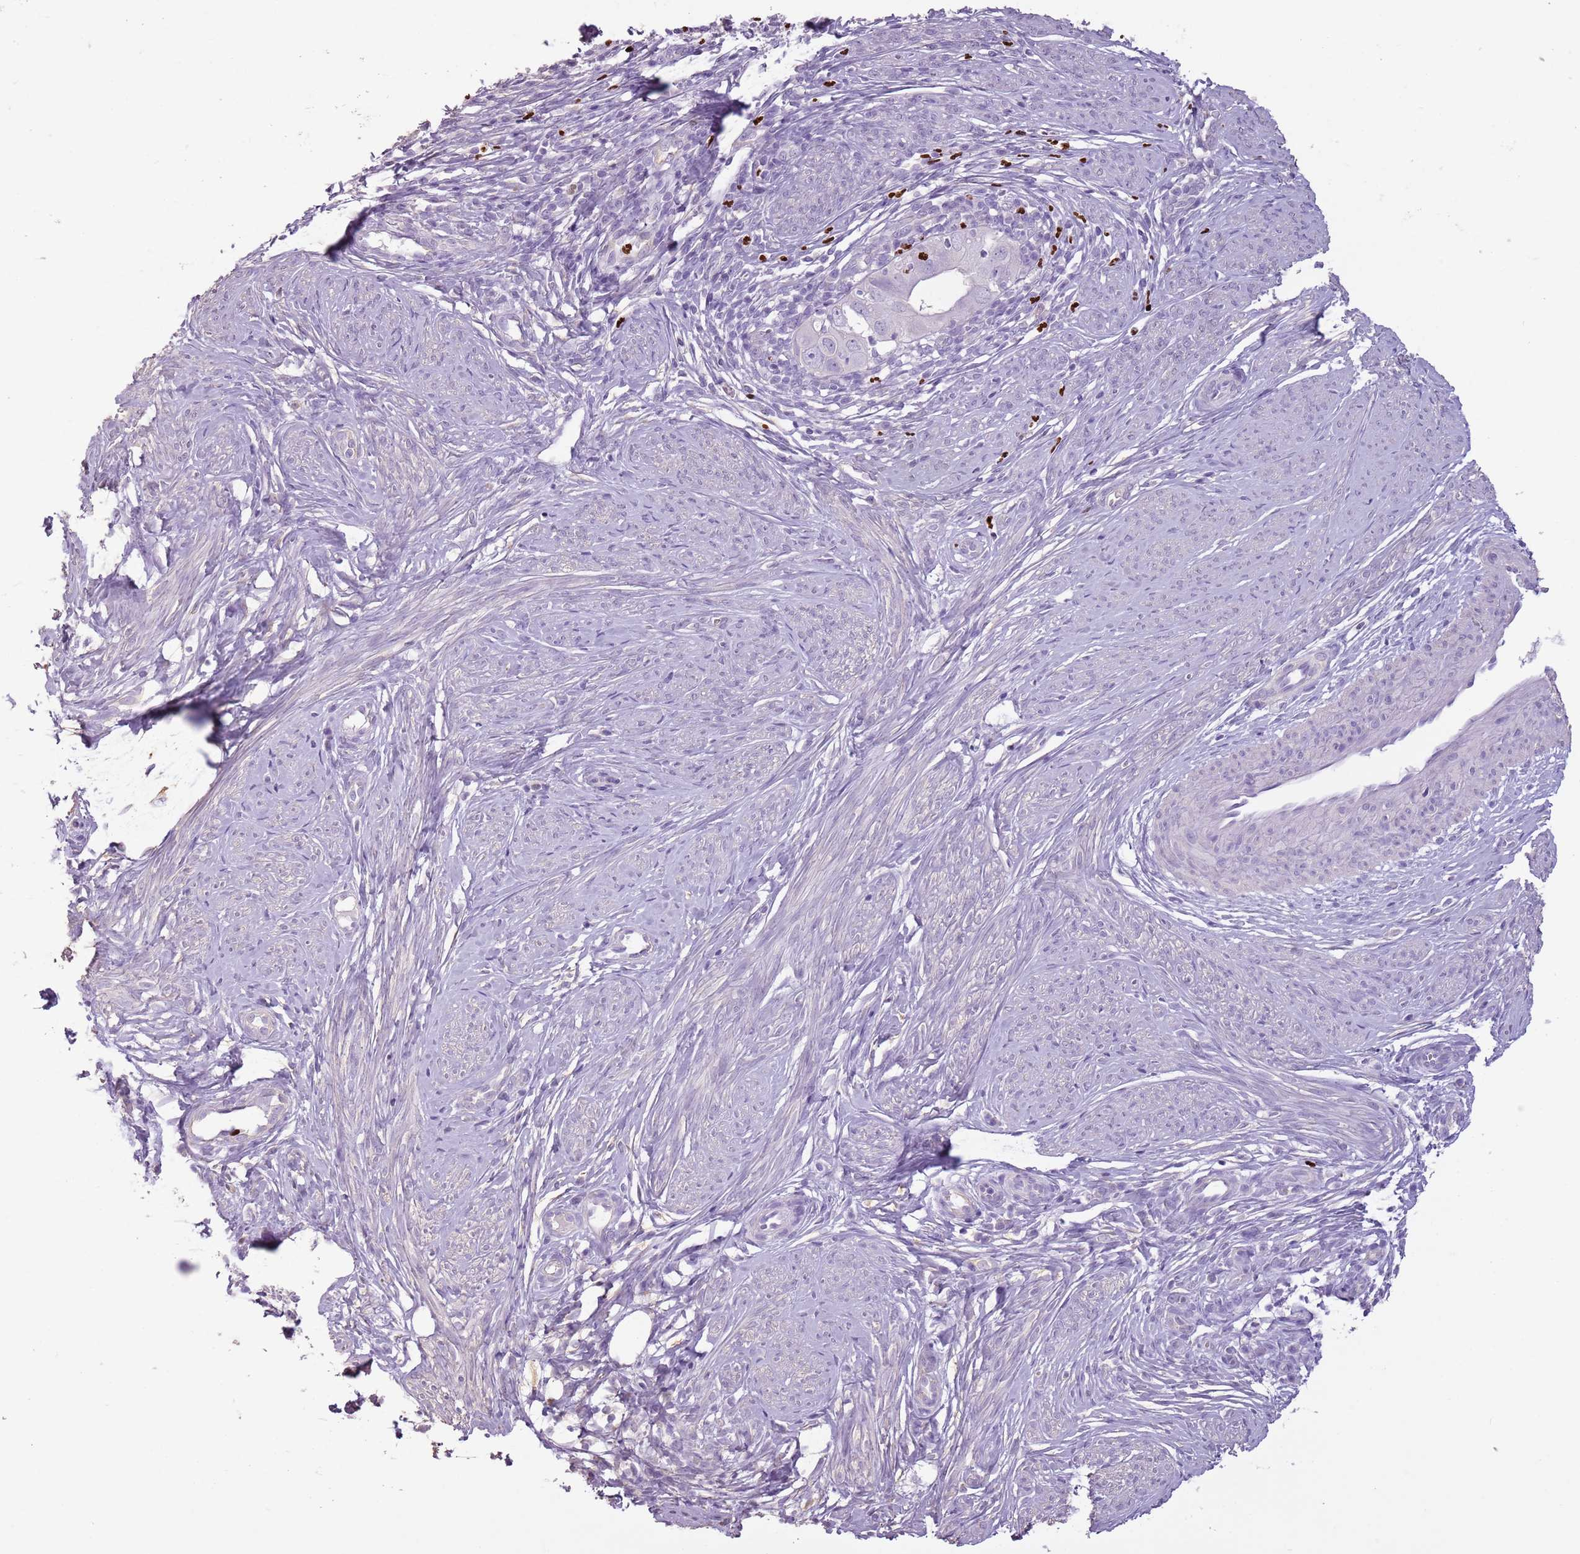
{"staining": {"intensity": "negative", "quantity": "none", "location": "none"}, "tissue": "cervical cancer", "cell_type": "Tumor cells", "image_type": "cancer", "snomed": [{"axis": "morphology", "description": "Adenocarcinoma, NOS"}, {"axis": "topography", "description": "Cervix"}], "caption": "DAB immunohistochemical staining of human cervical adenocarcinoma exhibits no significant expression in tumor cells. (Brightfield microscopy of DAB immunohistochemistry (IHC) at high magnification).", "gene": "CELF6", "patient": {"sex": "female", "age": 36}}